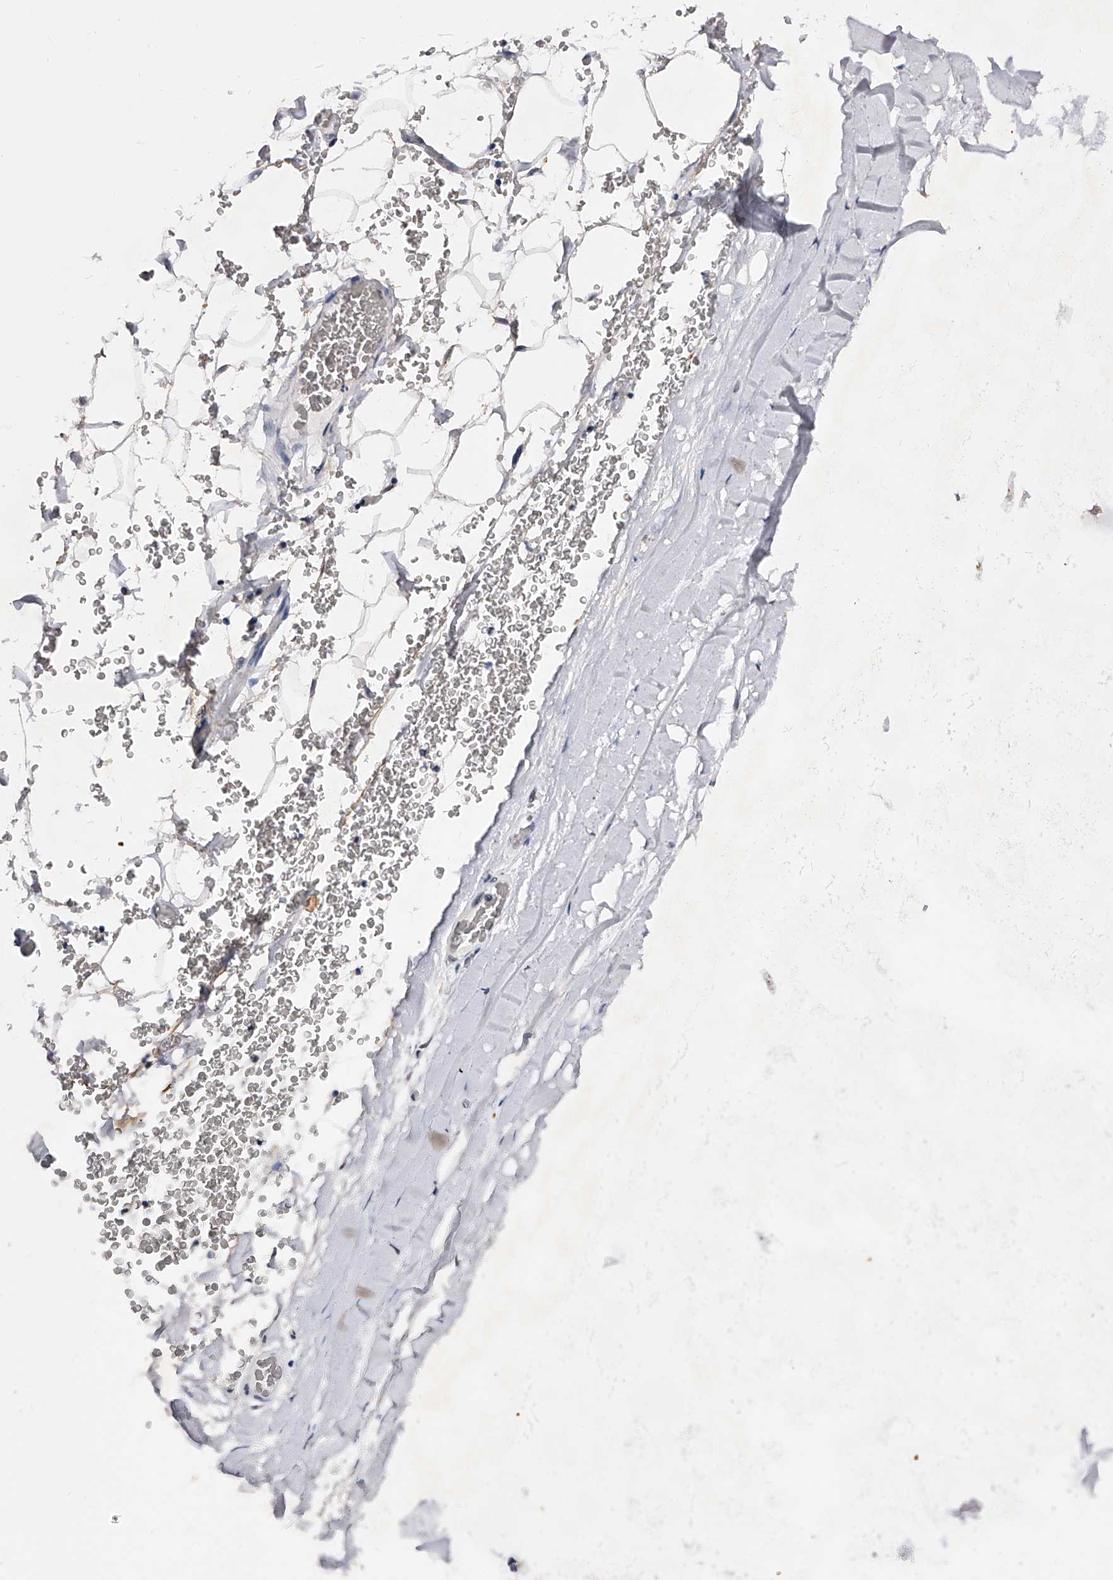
{"staining": {"intensity": "negative", "quantity": "none", "location": "none"}, "tissue": "adipose tissue", "cell_type": "Adipocytes", "image_type": "normal", "snomed": [{"axis": "morphology", "description": "Normal tissue, NOS"}, {"axis": "topography", "description": "Bronchus"}], "caption": "A high-resolution image shows IHC staining of benign adipose tissue, which reveals no significant positivity in adipocytes.", "gene": "ZNF529", "patient": {"sex": "male", "age": 66}}